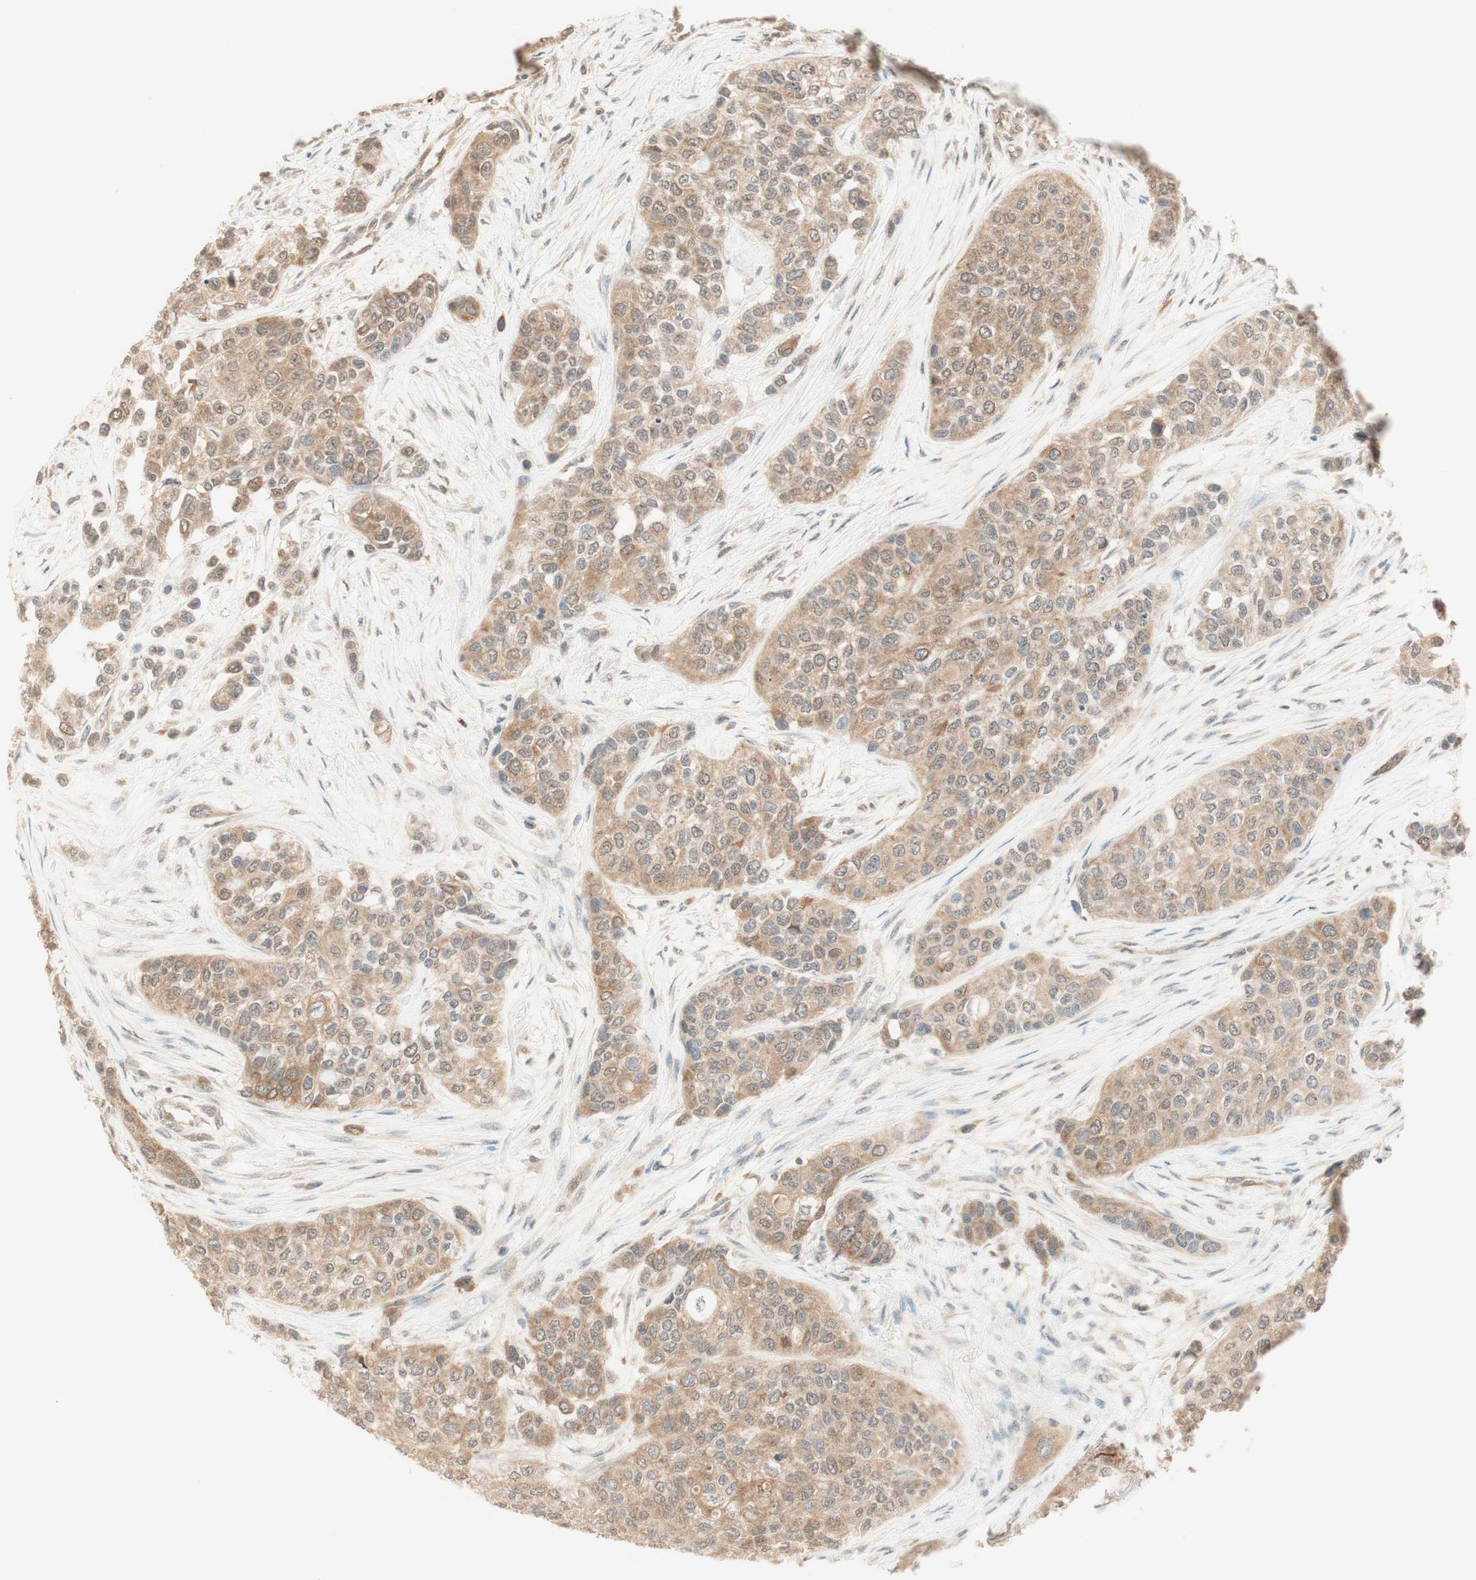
{"staining": {"intensity": "moderate", "quantity": ">75%", "location": "cytoplasmic/membranous"}, "tissue": "urothelial cancer", "cell_type": "Tumor cells", "image_type": "cancer", "snomed": [{"axis": "morphology", "description": "Urothelial carcinoma, High grade"}, {"axis": "topography", "description": "Urinary bladder"}], "caption": "The immunohistochemical stain highlights moderate cytoplasmic/membranous positivity in tumor cells of urothelial cancer tissue.", "gene": "SPINT2", "patient": {"sex": "female", "age": 56}}